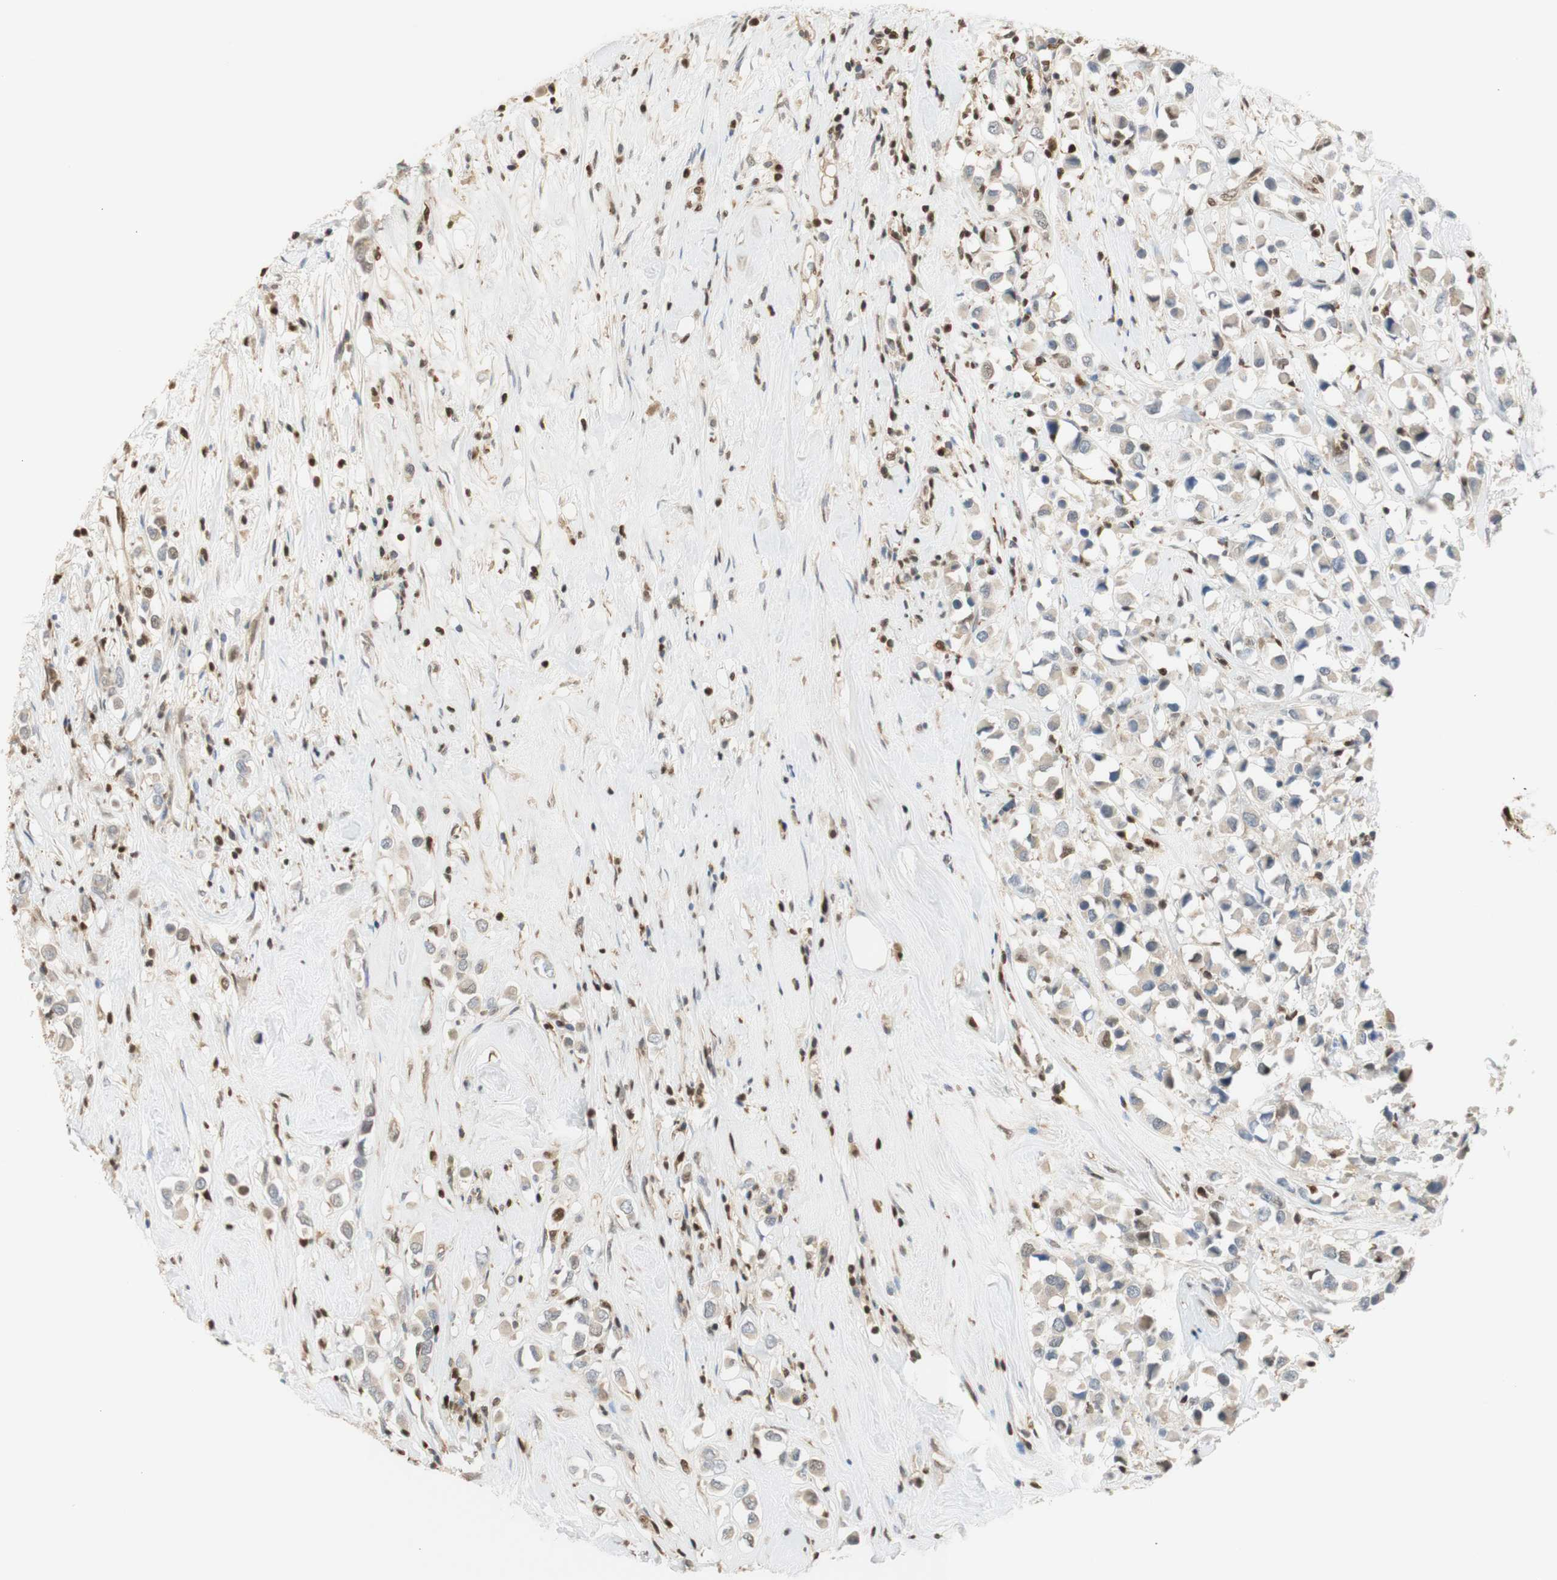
{"staining": {"intensity": "weak", "quantity": ">75%", "location": "cytoplasmic/membranous"}, "tissue": "breast cancer", "cell_type": "Tumor cells", "image_type": "cancer", "snomed": [{"axis": "morphology", "description": "Duct carcinoma"}, {"axis": "topography", "description": "Breast"}], "caption": "Breast cancer (intraductal carcinoma) tissue shows weak cytoplasmic/membranous staining in approximately >75% of tumor cells (Brightfield microscopy of DAB IHC at high magnification).", "gene": "NAP1L4", "patient": {"sex": "female", "age": 61}}